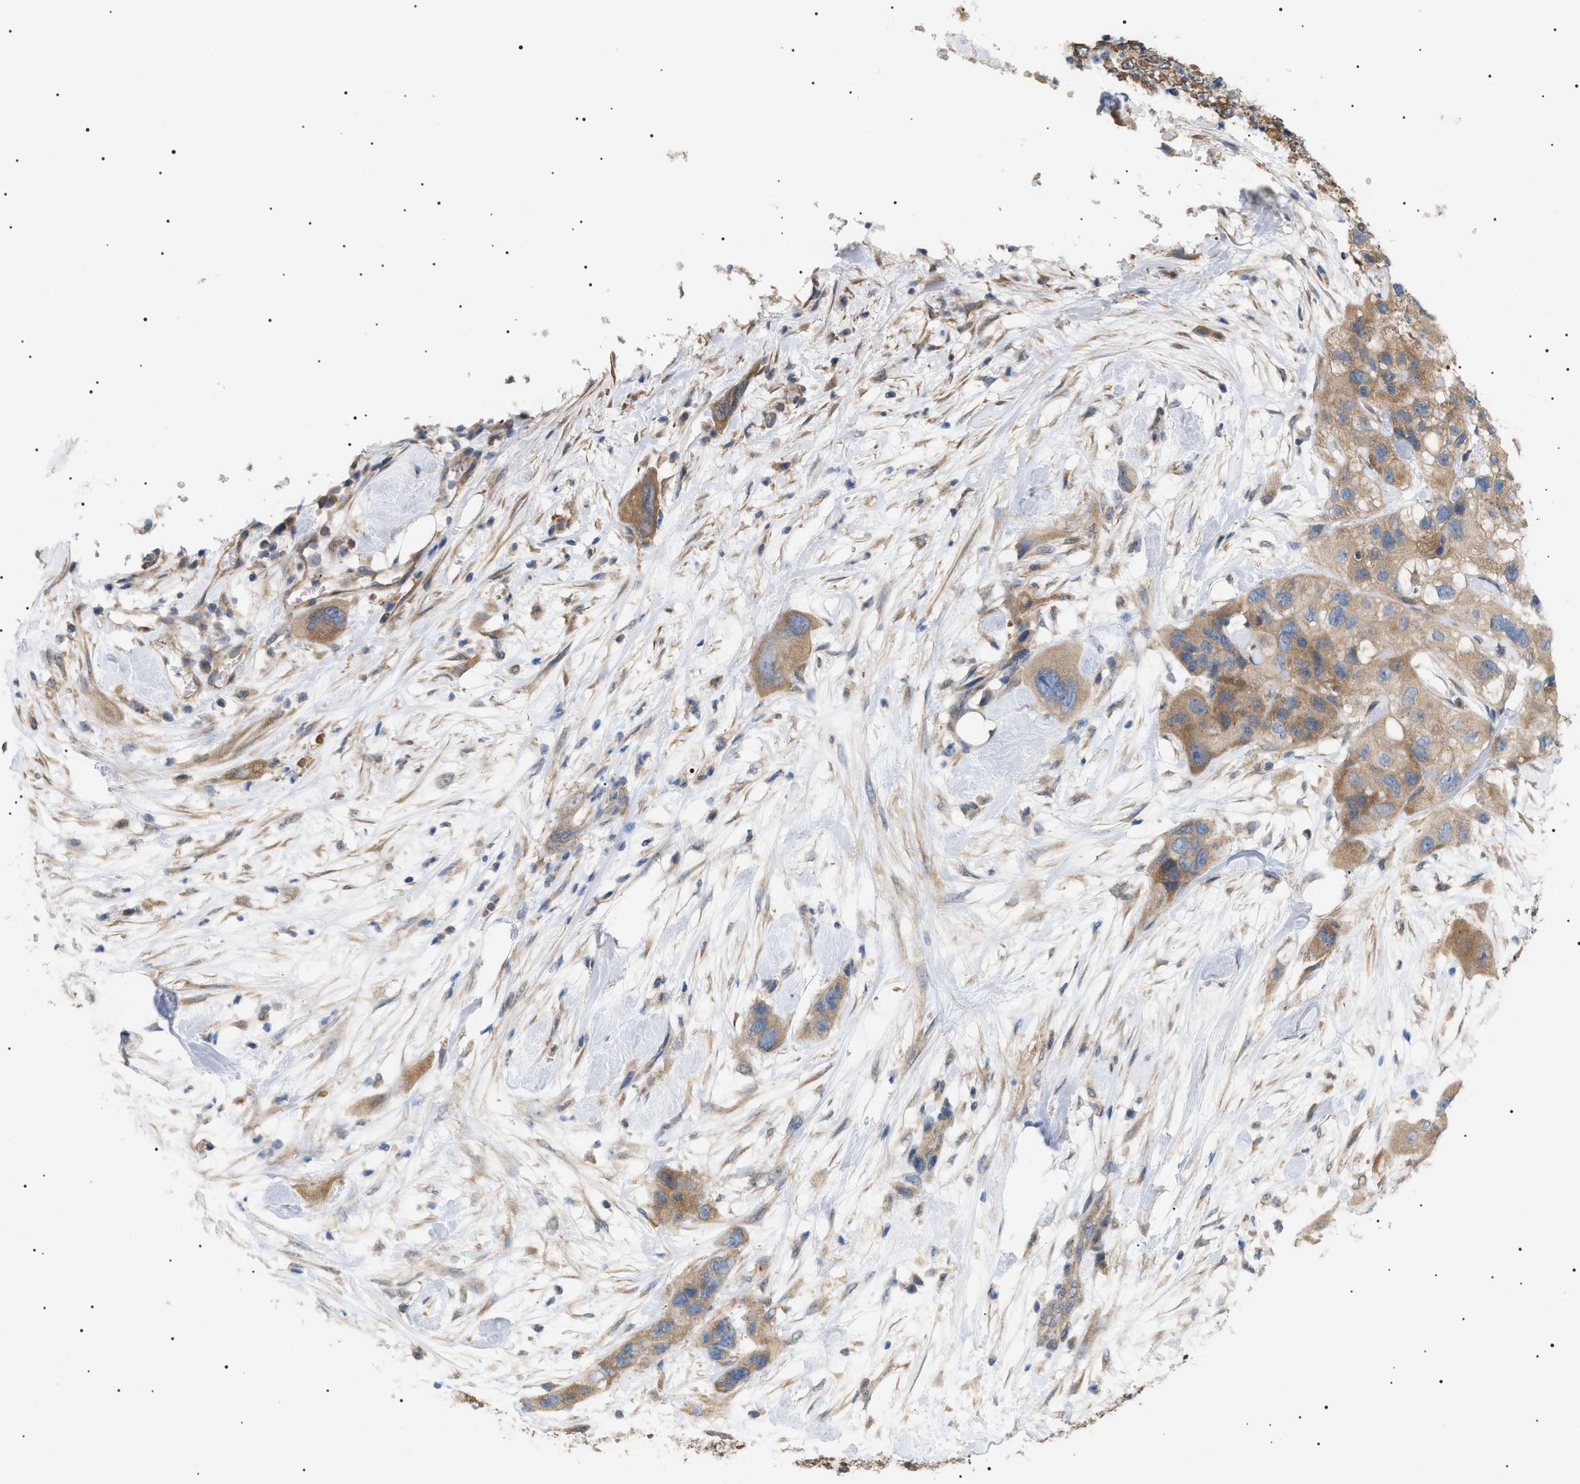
{"staining": {"intensity": "weak", "quantity": ">75%", "location": "cytoplasmic/membranous"}, "tissue": "pancreatic cancer", "cell_type": "Tumor cells", "image_type": "cancer", "snomed": [{"axis": "morphology", "description": "Adenocarcinoma, NOS"}, {"axis": "topography", "description": "Pancreas"}], "caption": "Human pancreatic cancer (adenocarcinoma) stained with a protein marker shows weak staining in tumor cells.", "gene": "IRS2", "patient": {"sex": "female", "age": 71}}